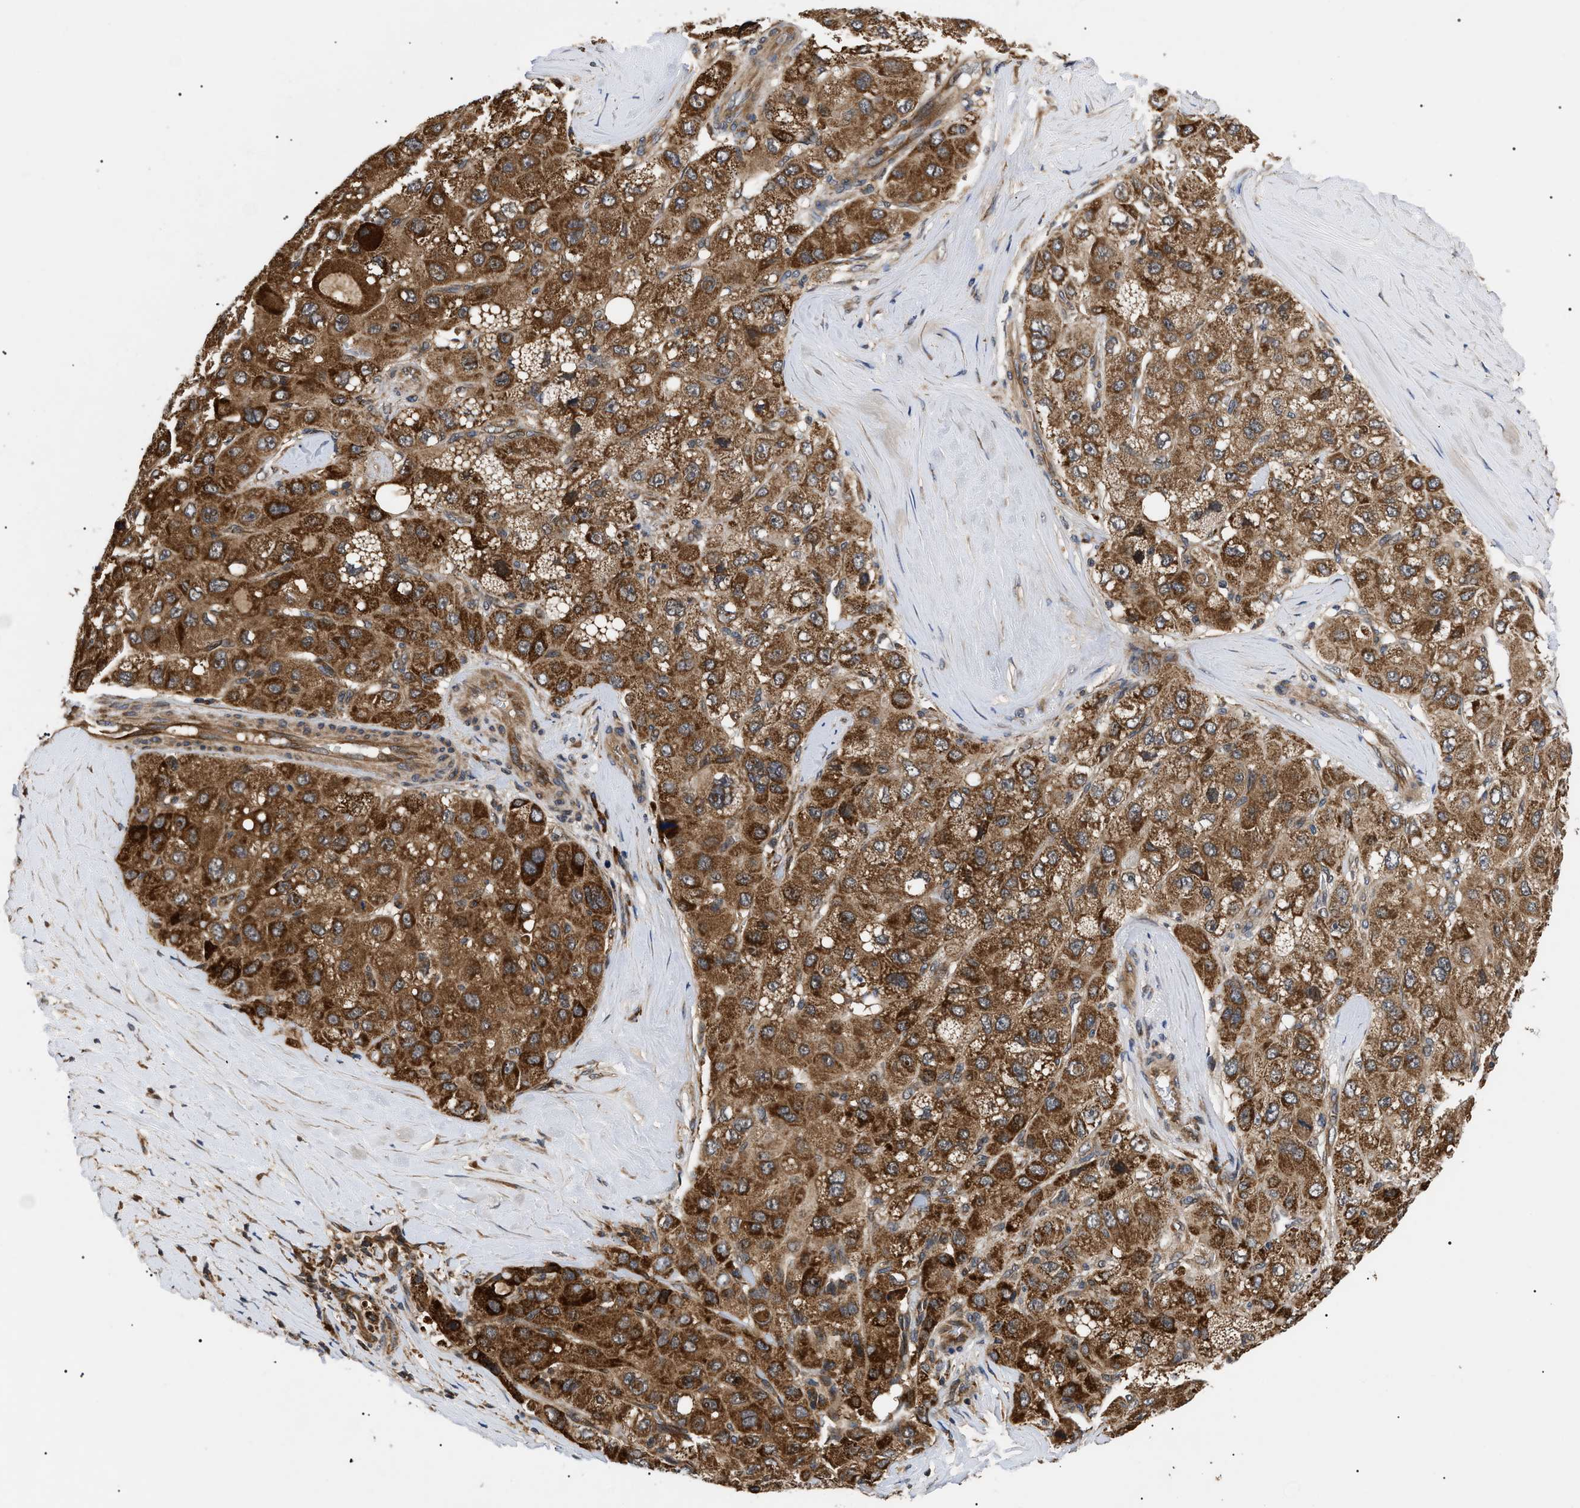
{"staining": {"intensity": "strong", "quantity": ">75%", "location": "cytoplasmic/membranous"}, "tissue": "liver cancer", "cell_type": "Tumor cells", "image_type": "cancer", "snomed": [{"axis": "morphology", "description": "Carcinoma, Hepatocellular, NOS"}, {"axis": "topography", "description": "Liver"}], "caption": "IHC of human hepatocellular carcinoma (liver) displays high levels of strong cytoplasmic/membranous staining in about >75% of tumor cells.", "gene": "ASTL", "patient": {"sex": "male", "age": 80}}